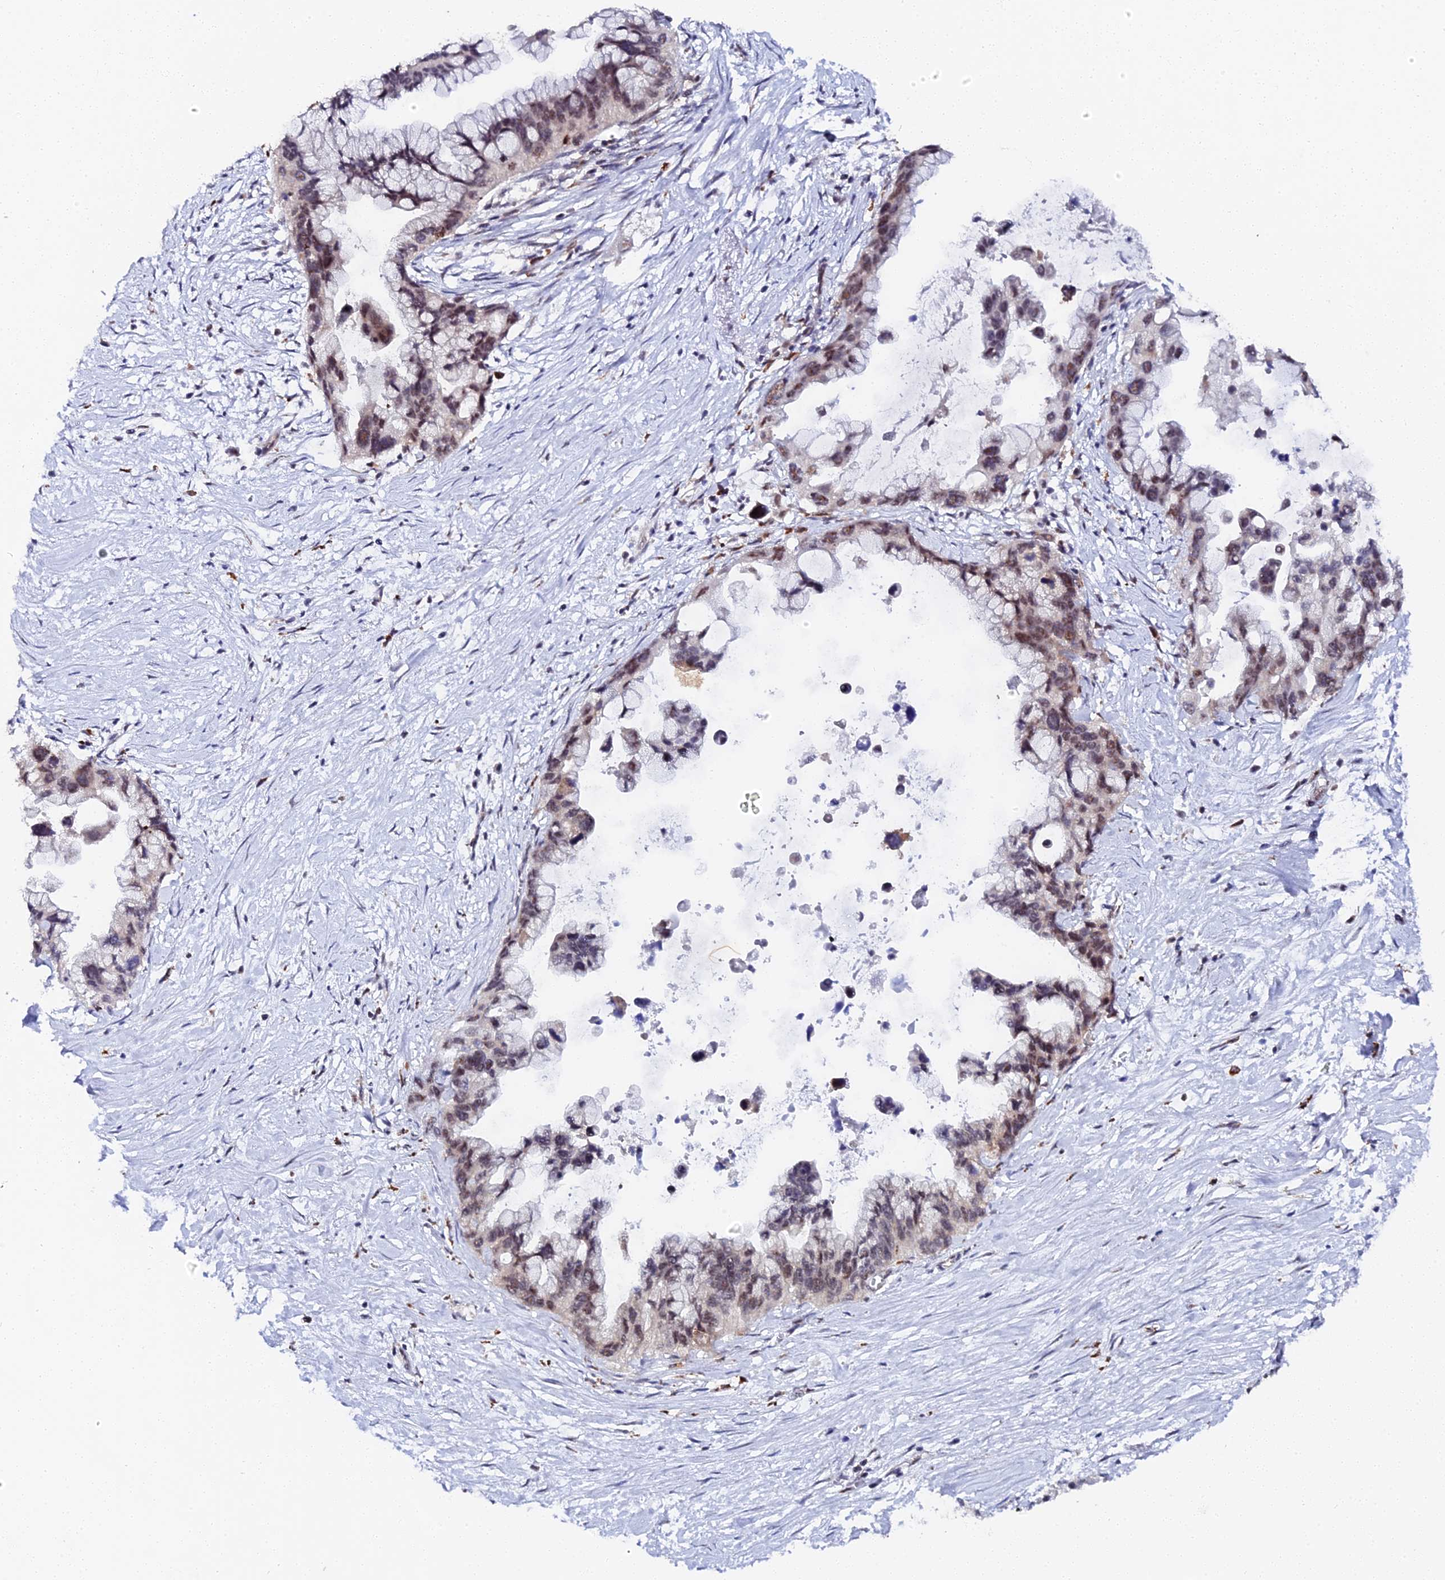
{"staining": {"intensity": "moderate", "quantity": ">75%", "location": "nuclear"}, "tissue": "pancreatic cancer", "cell_type": "Tumor cells", "image_type": "cancer", "snomed": [{"axis": "morphology", "description": "Adenocarcinoma, NOS"}, {"axis": "topography", "description": "Pancreas"}], "caption": "A photomicrograph of pancreatic adenocarcinoma stained for a protein displays moderate nuclear brown staining in tumor cells.", "gene": "MAGOHB", "patient": {"sex": "female", "age": 83}}